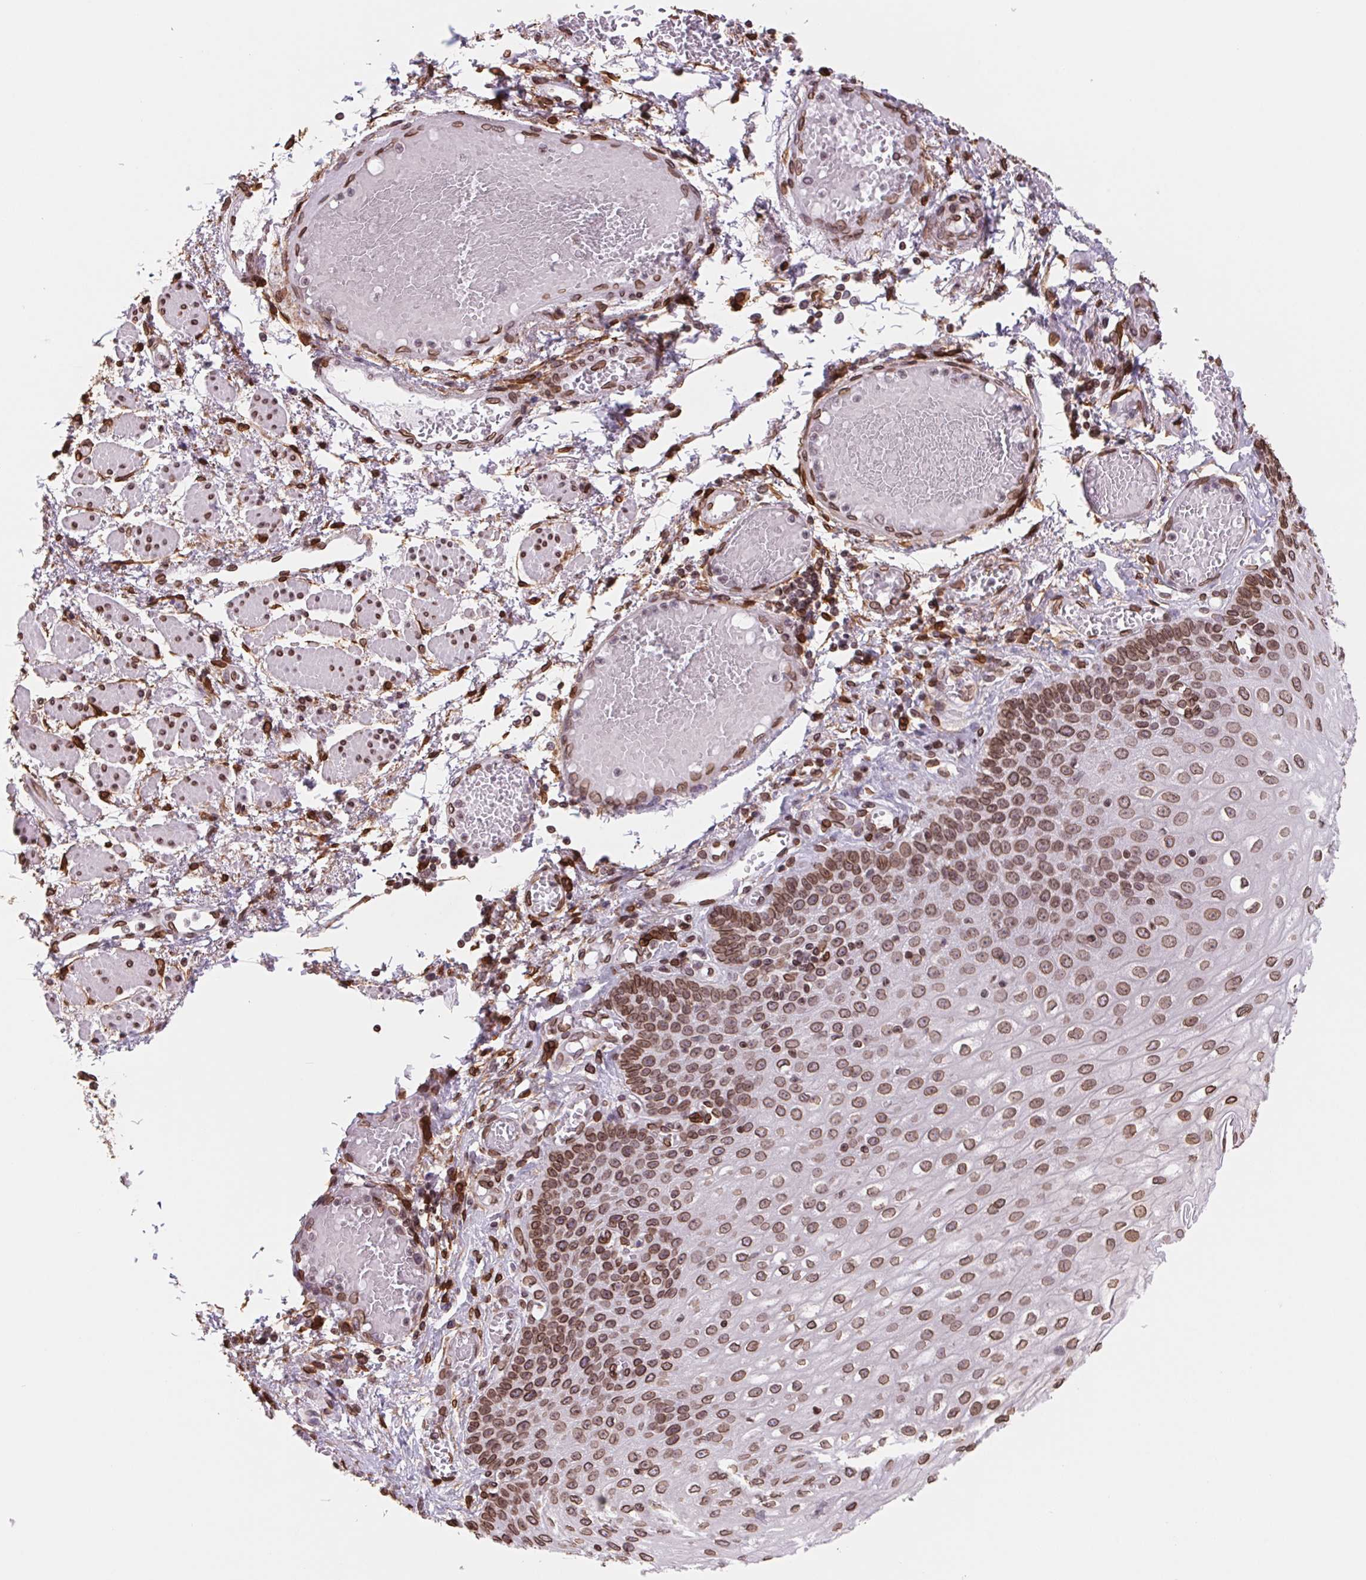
{"staining": {"intensity": "strong", "quantity": ">75%", "location": "cytoplasmic/membranous,nuclear"}, "tissue": "esophagus", "cell_type": "Squamous epithelial cells", "image_type": "normal", "snomed": [{"axis": "morphology", "description": "Normal tissue, NOS"}, {"axis": "morphology", "description": "Adenocarcinoma, NOS"}, {"axis": "topography", "description": "Esophagus"}], "caption": "Protein staining by IHC displays strong cytoplasmic/membranous,nuclear staining in about >75% of squamous epithelial cells in unremarkable esophagus. (Brightfield microscopy of DAB IHC at high magnification).", "gene": "LMNB2", "patient": {"sex": "male", "age": 81}}